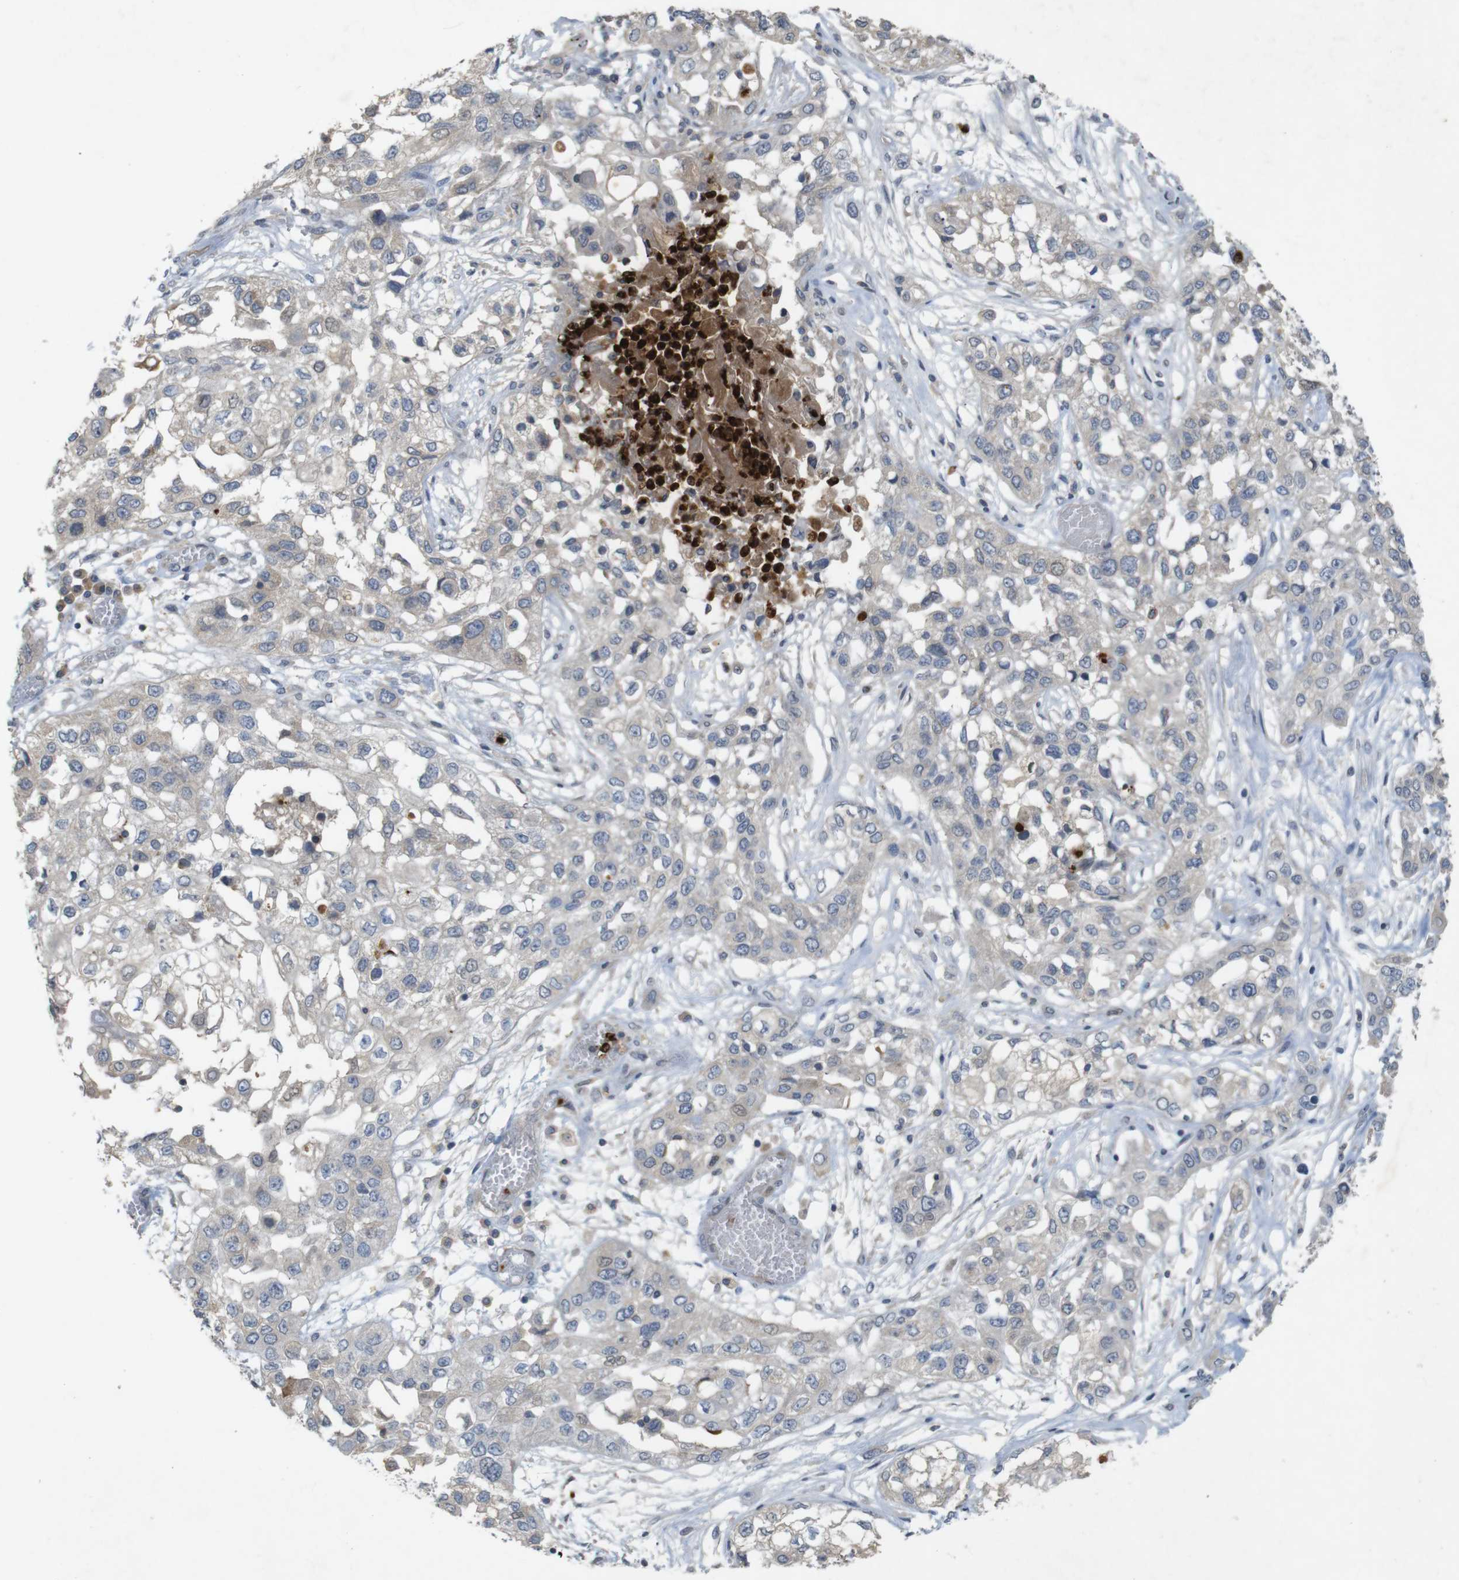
{"staining": {"intensity": "negative", "quantity": "none", "location": "none"}, "tissue": "lung cancer", "cell_type": "Tumor cells", "image_type": "cancer", "snomed": [{"axis": "morphology", "description": "Squamous cell carcinoma, NOS"}, {"axis": "topography", "description": "Lung"}], "caption": "Immunohistochemical staining of squamous cell carcinoma (lung) exhibits no significant staining in tumor cells.", "gene": "TSPAN14", "patient": {"sex": "male", "age": 71}}